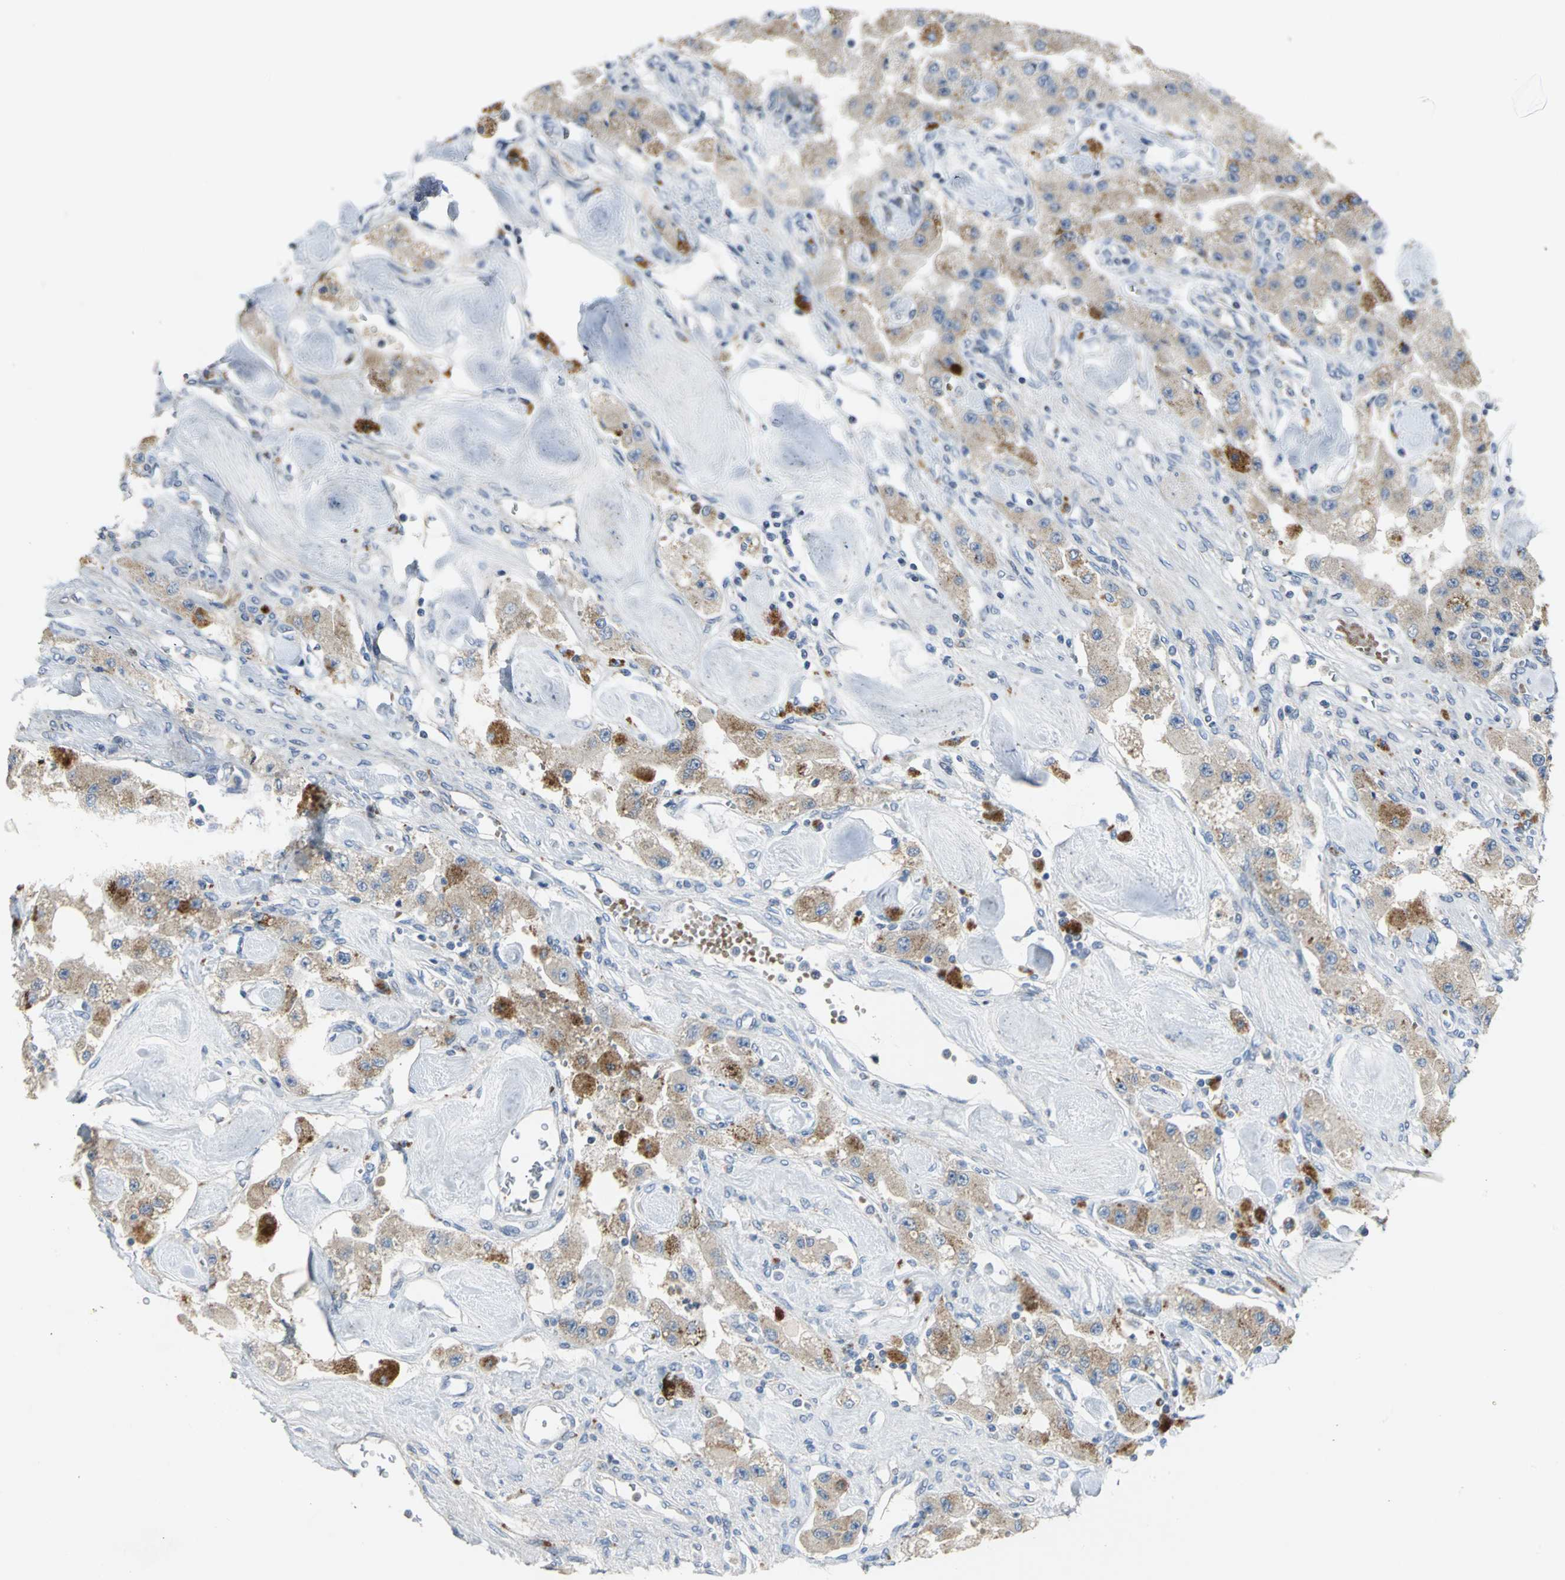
{"staining": {"intensity": "weak", "quantity": ">75%", "location": "cytoplasmic/membranous"}, "tissue": "carcinoid", "cell_type": "Tumor cells", "image_type": "cancer", "snomed": [{"axis": "morphology", "description": "Carcinoid, malignant, NOS"}, {"axis": "topography", "description": "Pancreas"}], "caption": "Immunohistochemical staining of carcinoid (malignant) reveals weak cytoplasmic/membranous protein staining in about >75% of tumor cells. The staining is performed using DAB brown chromogen to label protein expression. The nuclei are counter-stained blue using hematoxylin.", "gene": "SPPL2B", "patient": {"sex": "male", "age": 41}}